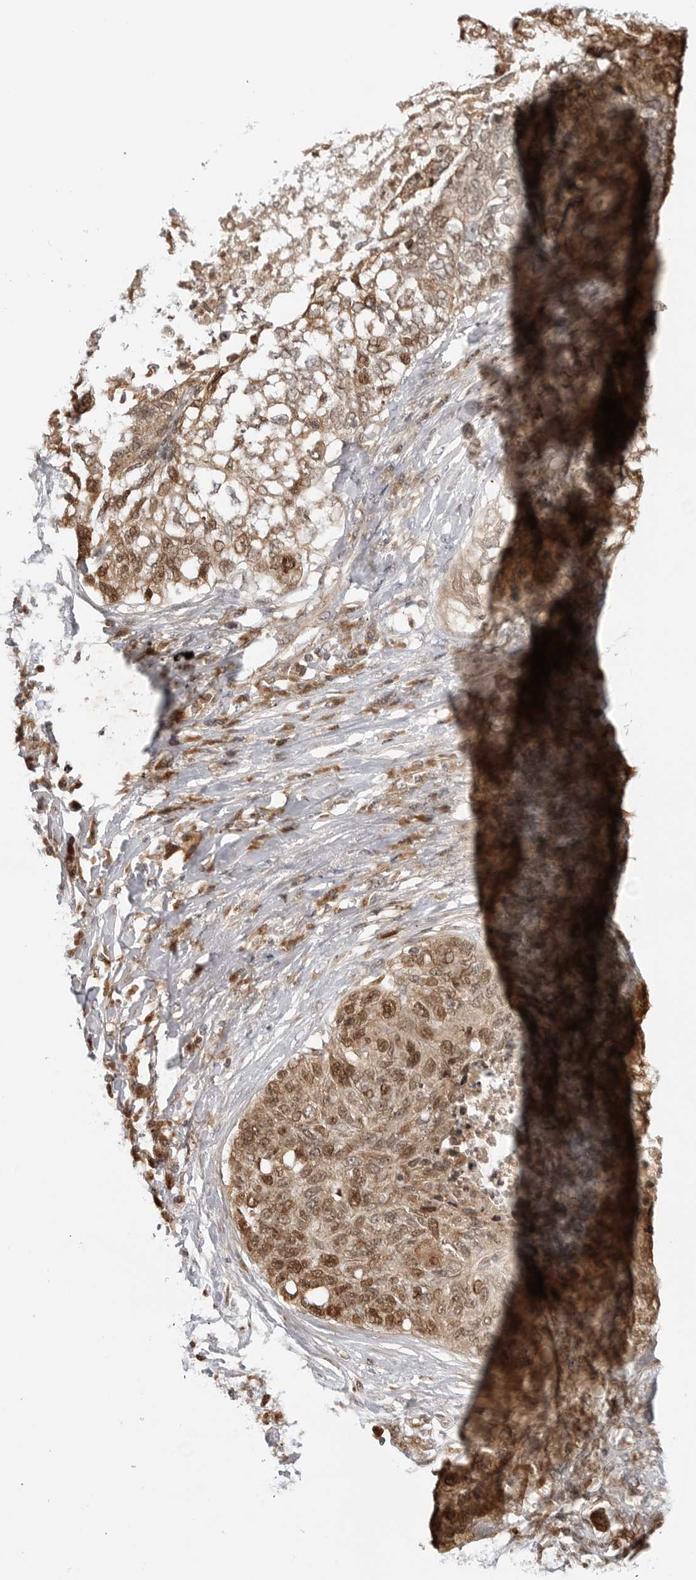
{"staining": {"intensity": "strong", "quantity": ">75%", "location": "cytoplasmic/membranous,nuclear"}, "tissue": "lung cancer", "cell_type": "Tumor cells", "image_type": "cancer", "snomed": [{"axis": "morphology", "description": "Squamous cell carcinoma, NOS"}, {"axis": "topography", "description": "Lung"}], "caption": "IHC of human lung squamous cell carcinoma demonstrates high levels of strong cytoplasmic/membranous and nuclear positivity in approximately >75% of tumor cells. The protein is stained brown, and the nuclei are stained in blue (DAB (3,3'-diaminobenzidine) IHC with brightfield microscopy, high magnification).", "gene": "TIPRL", "patient": {"sex": "female", "age": 63}}